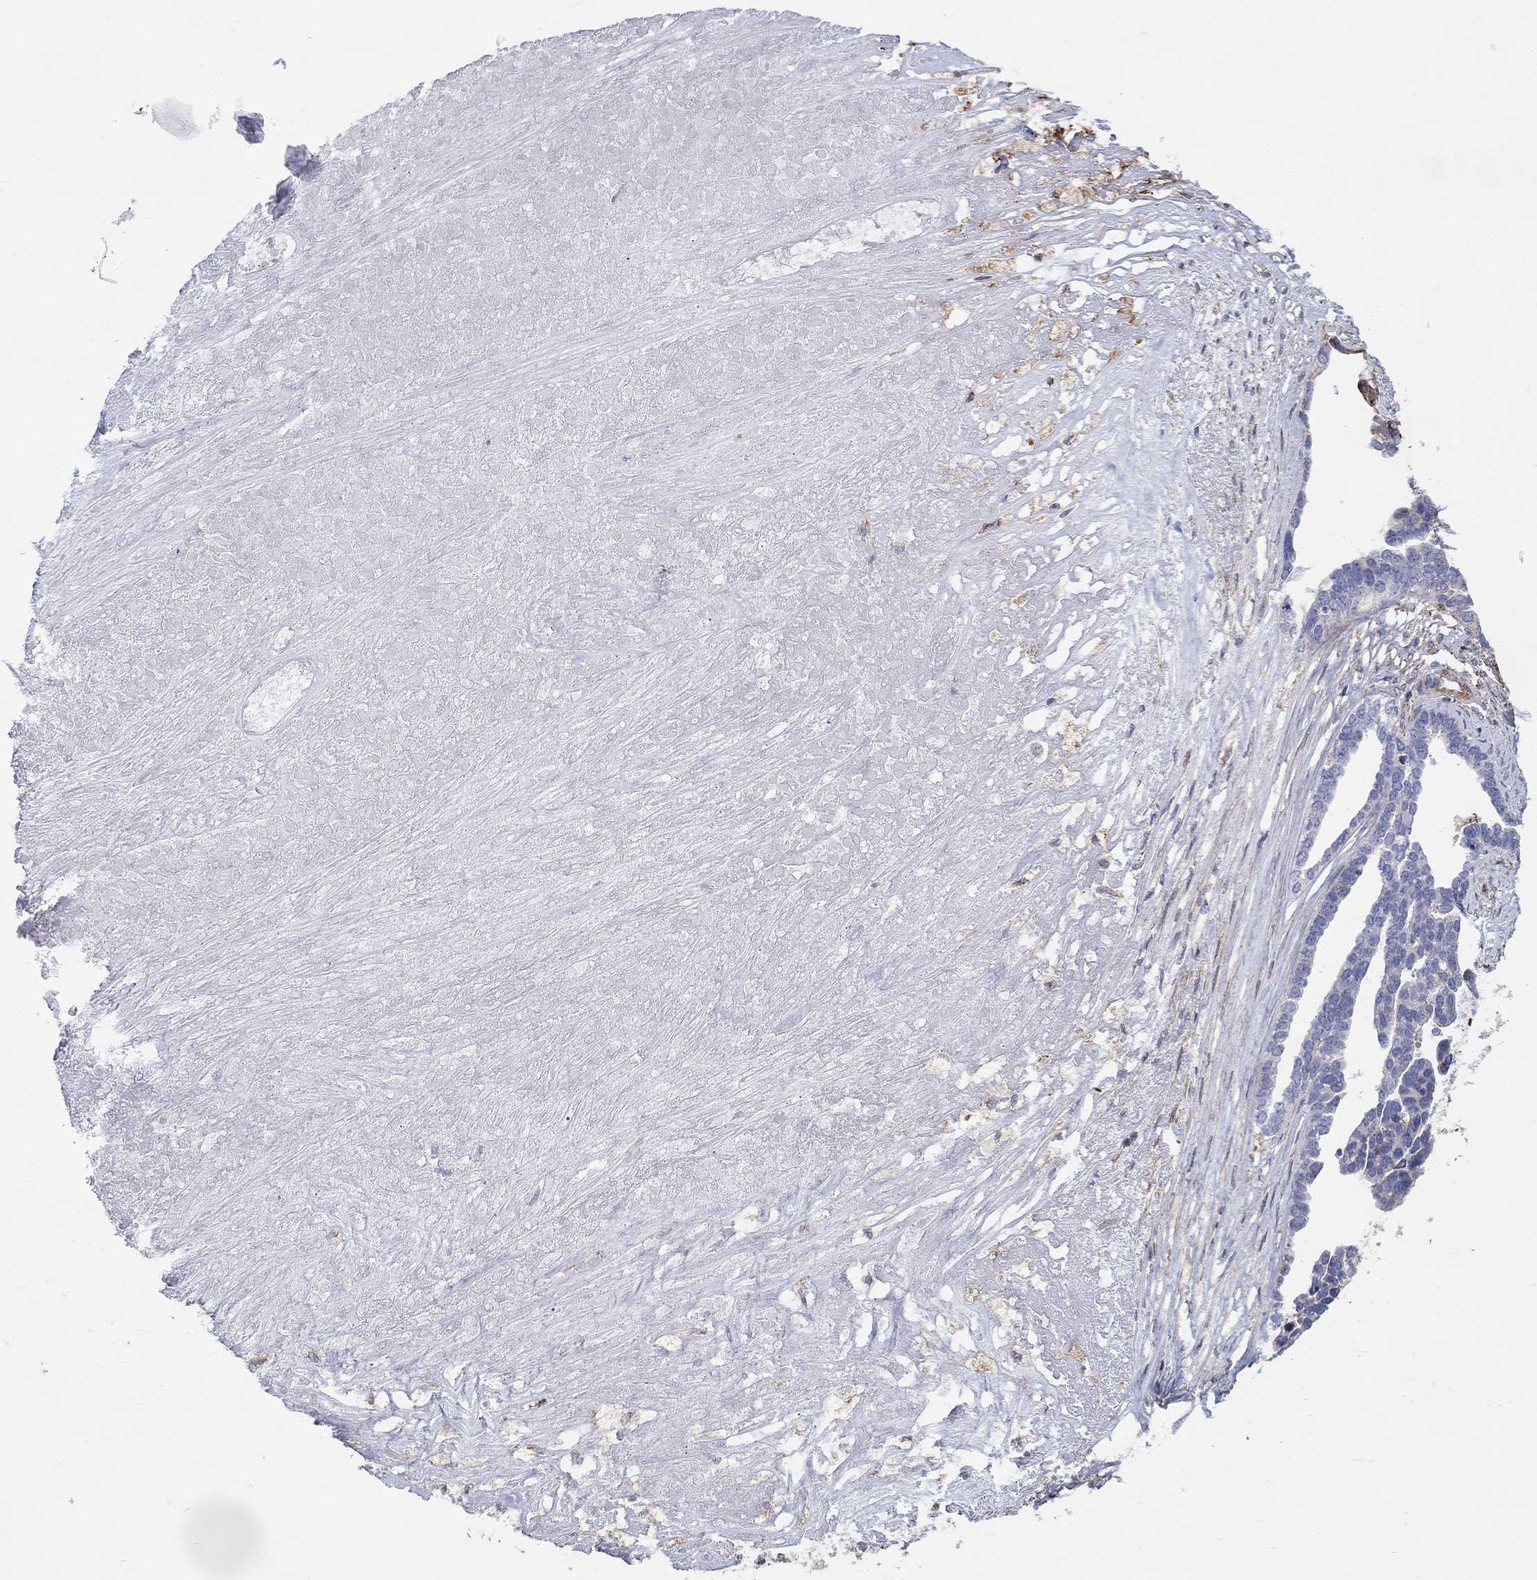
{"staining": {"intensity": "strong", "quantity": "<25%", "location": "cytoplasmic/membranous"}, "tissue": "ovarian cancer", "cell_type": "Tumor cells", "image_type": "cancer", "snomed": [{"axis": "morphology", "description": "Cystadenocarcinoma, serous, NOS"}, {"axis": "topography", "description": "Ovary"}], "caption": "Tumor cells demonstrate medium levels of strong cytoplasmic/membranous positivity in about <25% of cells in ovarian cancer (serous cystadenocarcinoma). The protein is stained brown, and the nuclei are stained in blue (DAB IHC with brightfield microscopy, high magnification).", "gene": "NPHP1", "patient": {"sex": "female", "age": 54}}